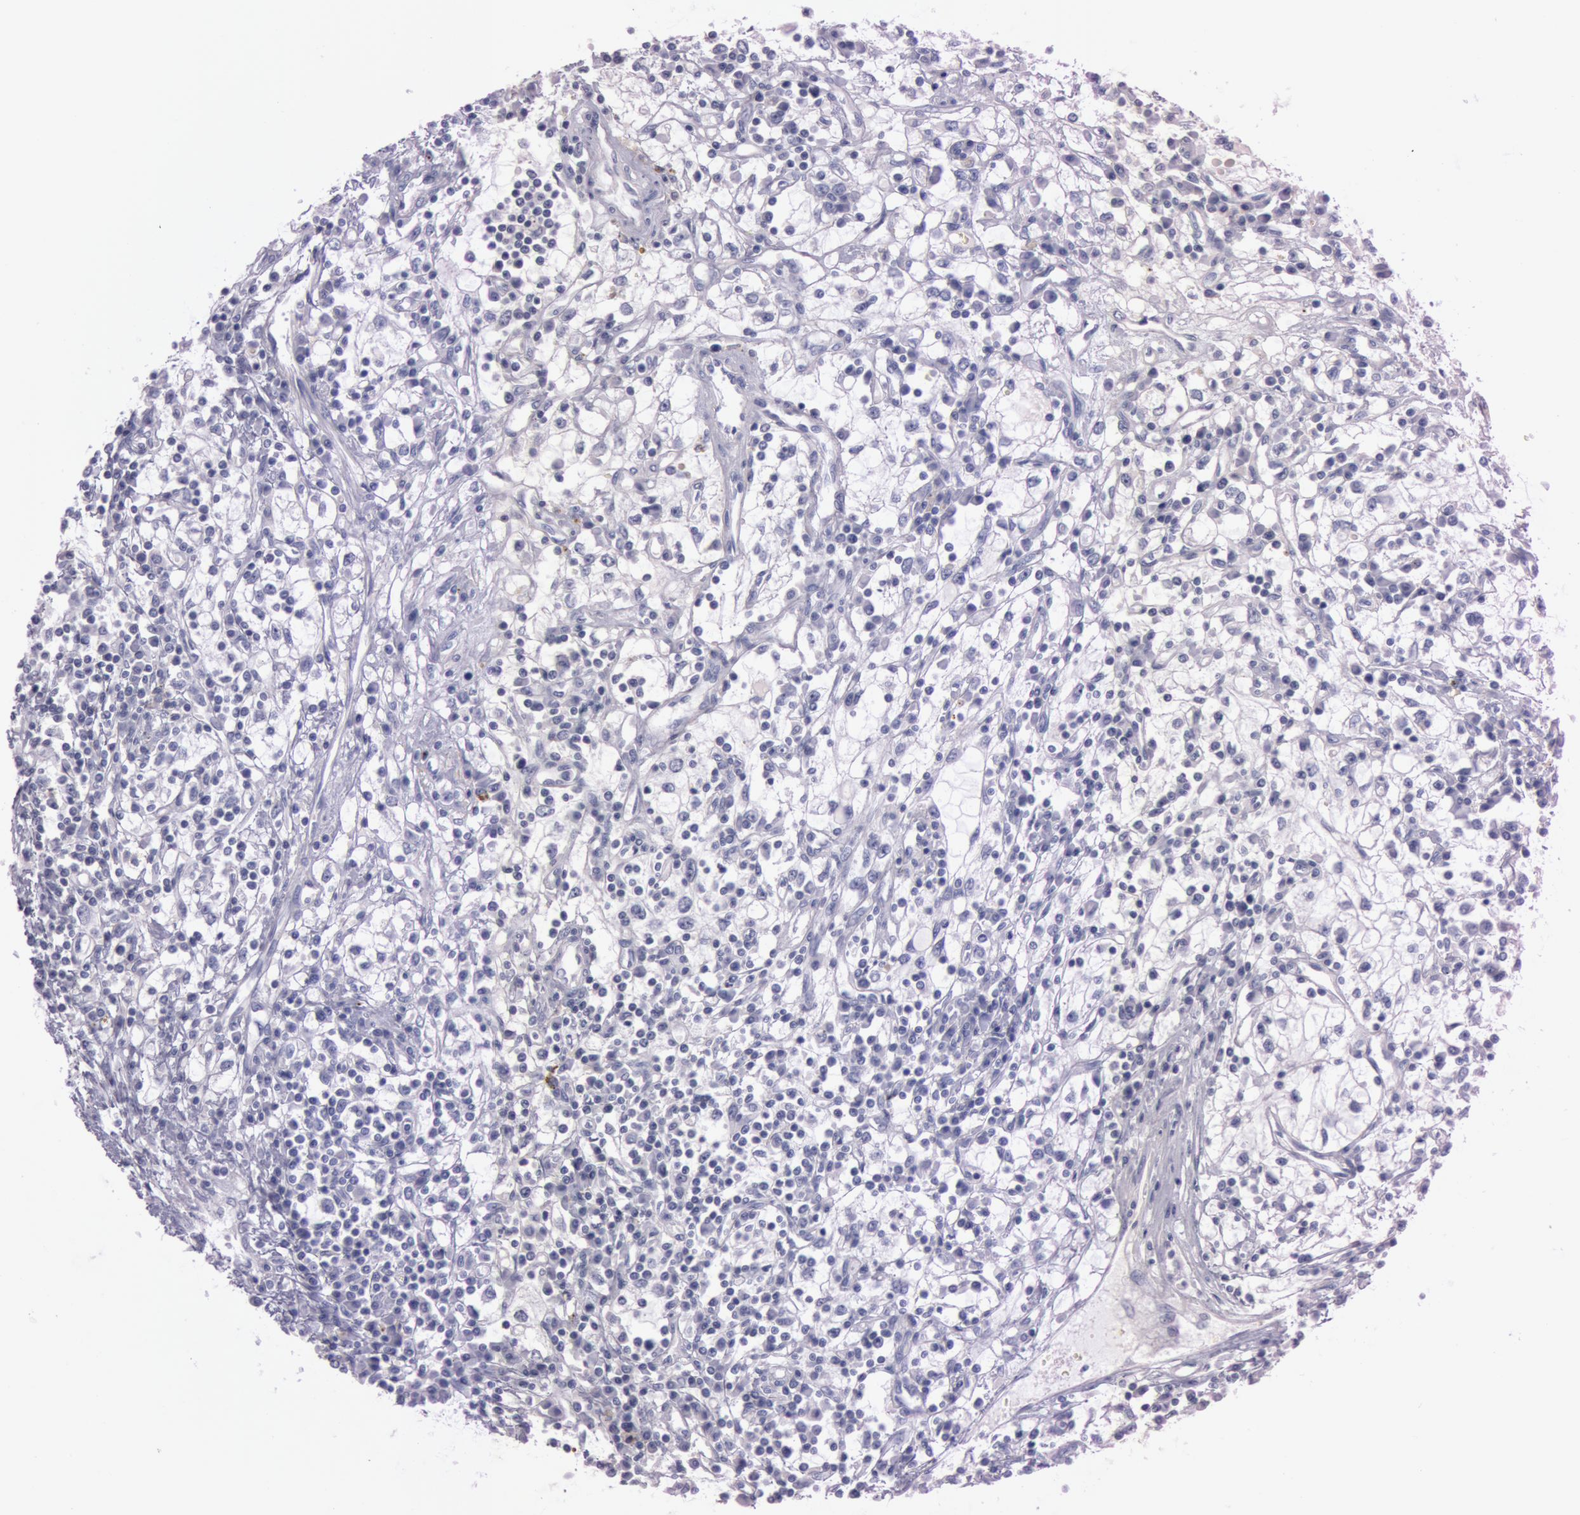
{"staining": {"intensity": "negative", "quantity": "none", "location": "none"}, "tissue": "renal cancer", "cell_type": "Tumor cells", "image_type": "cancer", "snomed": [{"axis": "morphology", "description": "Adenocarcinoma, NOS"}, {"axis": "topography", "description": "Kidney"}], "caption": "This is an IHC photomicrograph of renal cancer (adenocarcinoma). There is no staining in tumor cells.", "gene": "S100A7", "patient": {"sex": "male", "age": 82}}